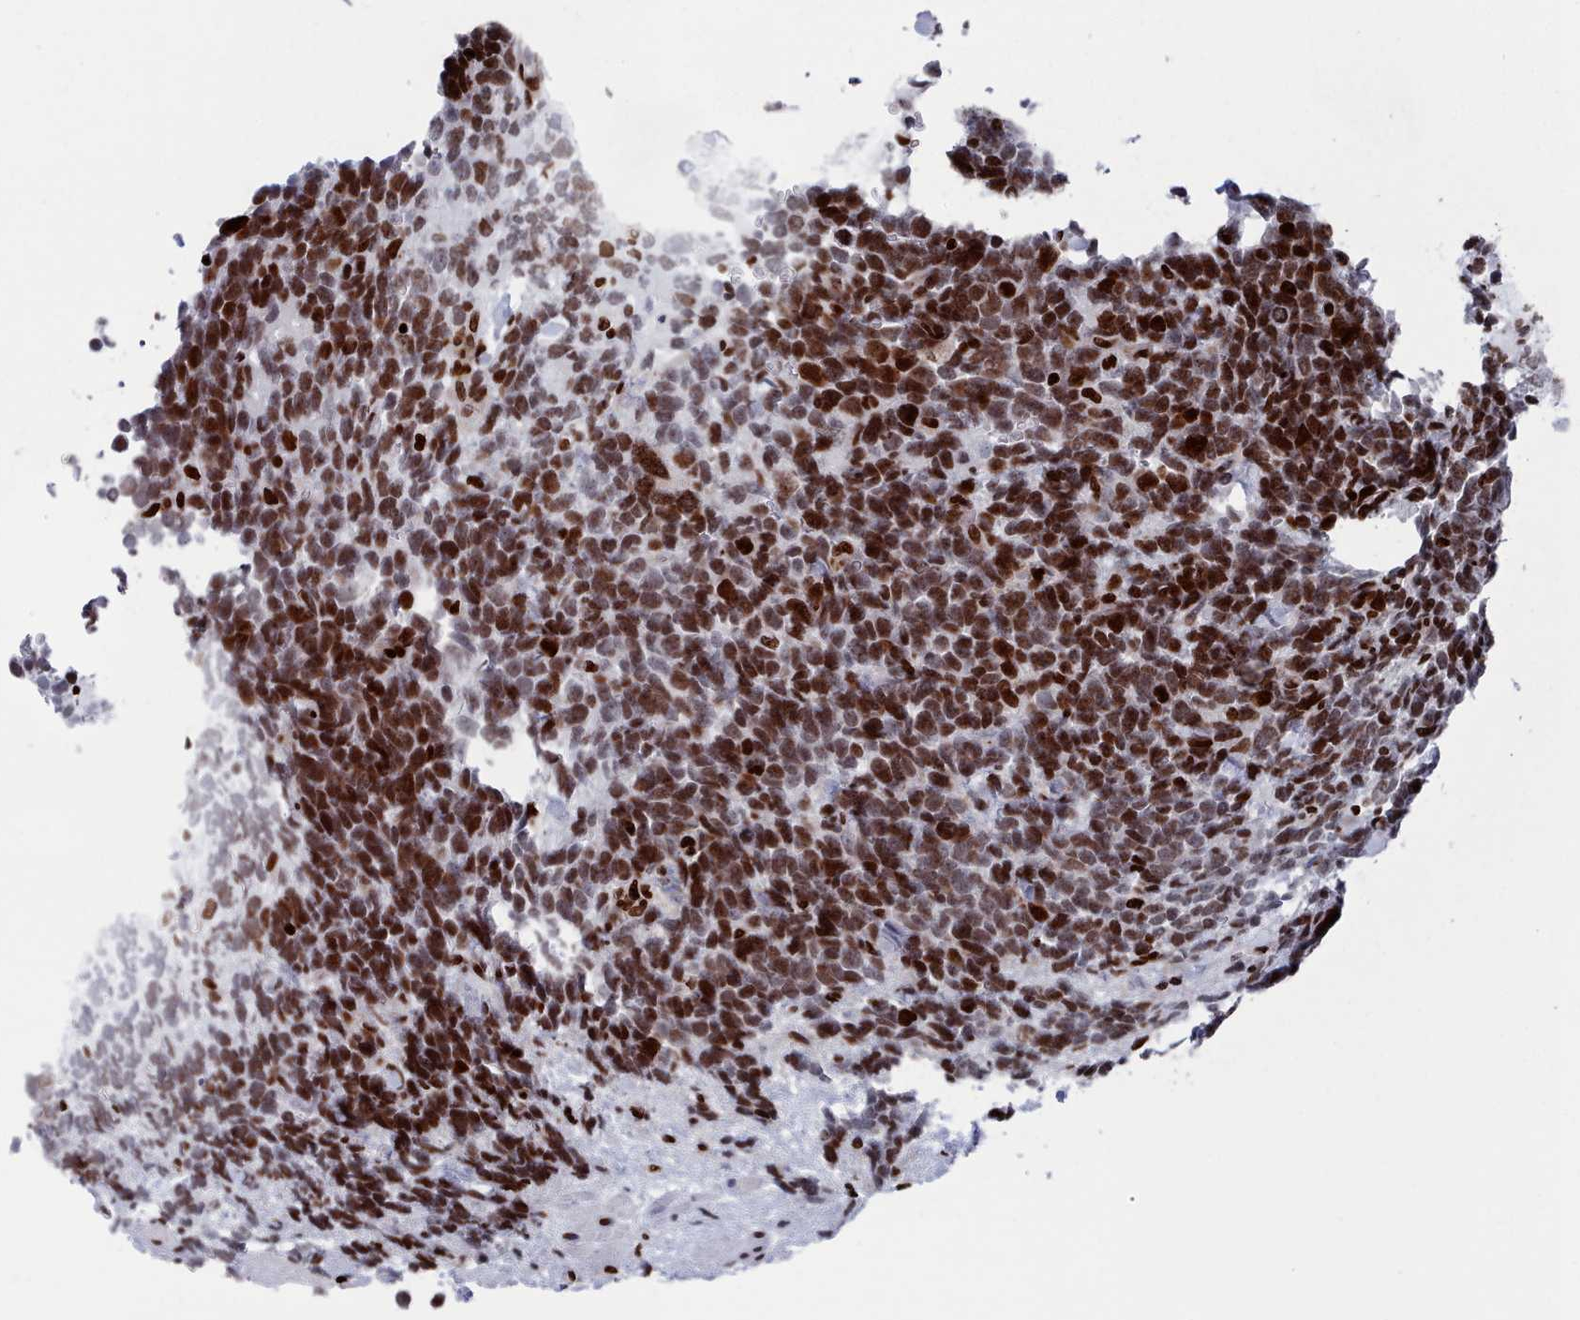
{"staining": {"intensity": "strong", "quantity": "25%-75%", "location": "nuclear"}, "tissue": "urothelial cancer", "cell_type": "Tumor cells", "image_type": "cancer", "snomed": [{"axis": "morphology", "description": "Urothelial carcinoma, High grade"}, {"axis": "topography", "description": "Urinary bladder"}], "caption": "Human urothelial carcinoma (high-grade) stained with a protein marker exhibits strong staining in tumor cells.", "gene": "PCDHB12", "patient": {"sex": "female", "age": 82}}